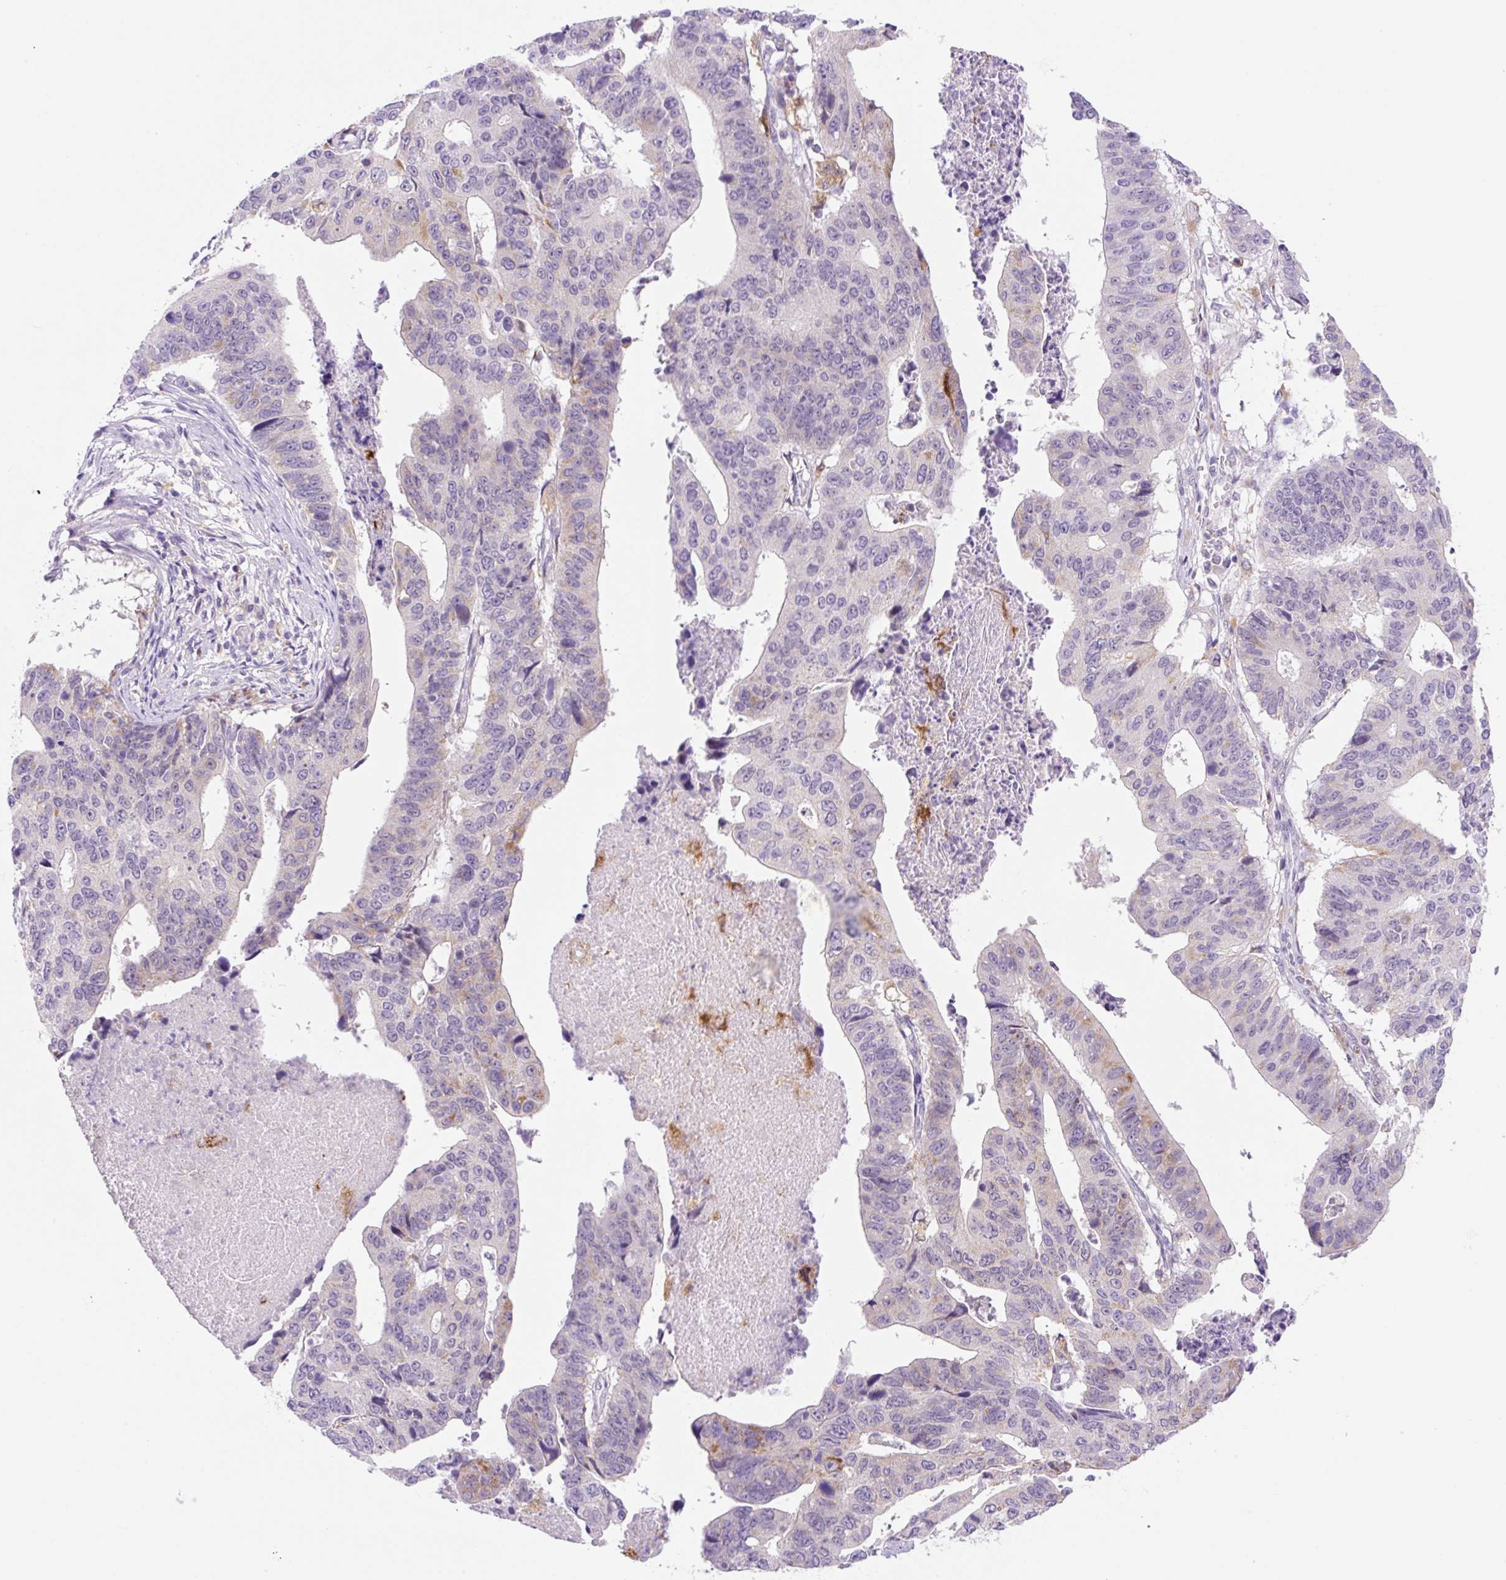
{"staining": {"intensity": "moderate", "quantity": "<25%", "location": "cytoplasmic/membranous"}, "tissue": "stomach cancer", "cell_type": "Tumor cells", "image_type": "cancer", "snomed": [{"axis": "morphology", "description": "Adenocarcinoma, NOS"}, {"axis": "topography", "description": "Stomach"}], "caption": "Moderate cytoplasmic/membranous protein positivity is appreciated in about <25% of tumor cells in adenocarcinoma (stomach). Using DAB (3,3'-diaminobenzidine) (brown) and hematoxylin (blue) stains, captured at high magnification using brightfield microscopy.", "gene": "CEBPZOS", "patient": {"sex": "male", "age": 59}}